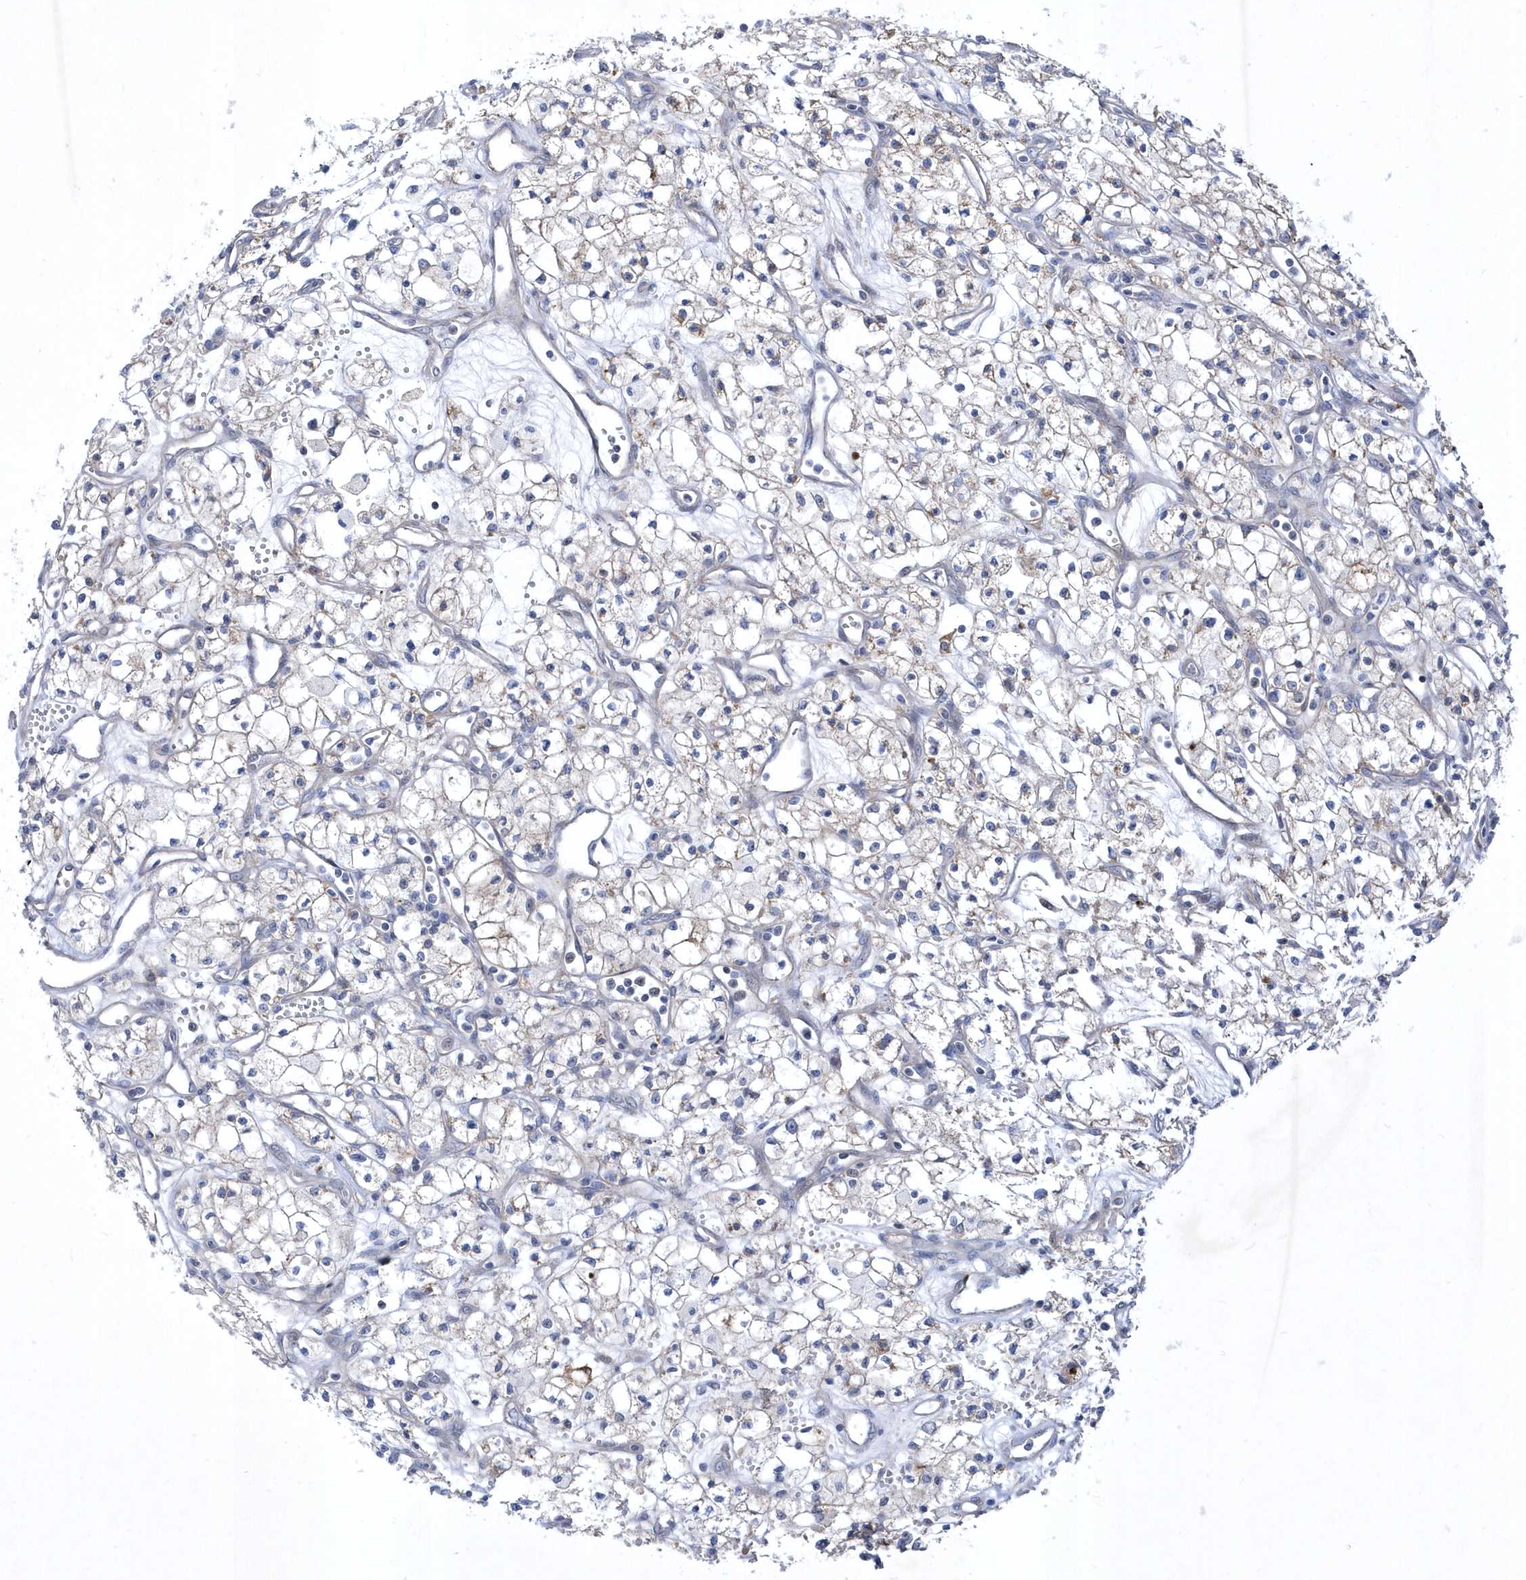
{"staining": {"intensity": "weak", "quantity": "<25%", "location": "cytoplasmic/membranous"}, "tissue": "renal cancer", "cell_type": "Tumor cells", "image_type": "cancer", "snomed": [{"axis": "morphology", "description": "Adenocarcinoma, NOS"}, {"axis": "topography", "description": "Kidney"}], "caption": "Tumor cells are negative for brown protein staining in renal adenocarcinoma.", "gene": "LONRF2", "patient": {"sex": "male", "age": 59}}